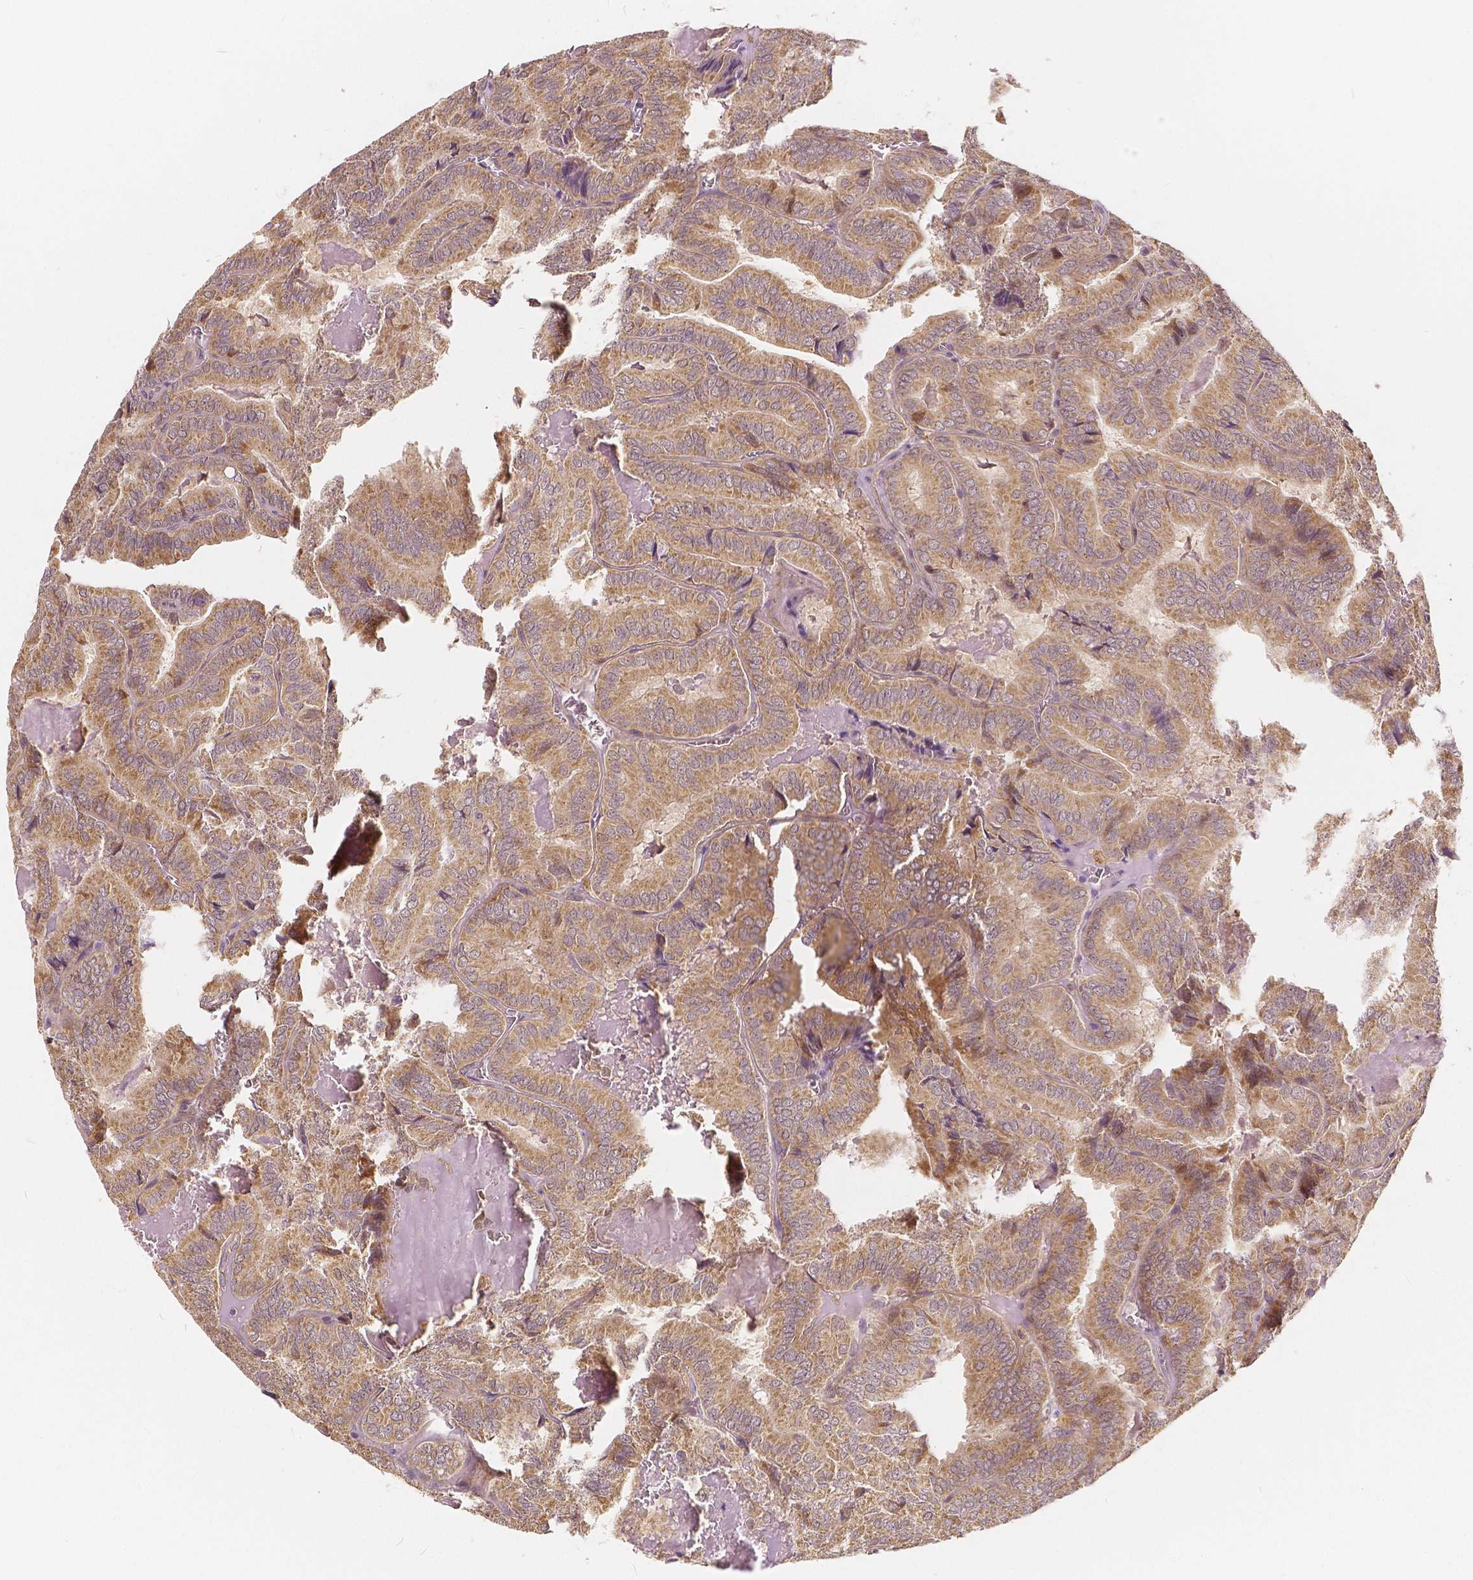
{"staining": {"intensity": "weak", "quantity": ">75%", "location": "cytoplasmic/membranous"}, "tissue": "thyroid cancer", "cell_type": "Tumor cells", "image_type": "cancer", "snomed": [{"axis": "morphology", "description": "Papillary adenocarcinoma, NOS"}, {"axis": "topography", "description": "Thyroid gland"}], "caption": "Thyroid papillary adenocarcinoma stained with a protein marker exhibits weak staining in tumor cells.", "gene": "SNX12", "patient": {"sex": "female", "age": 75}}